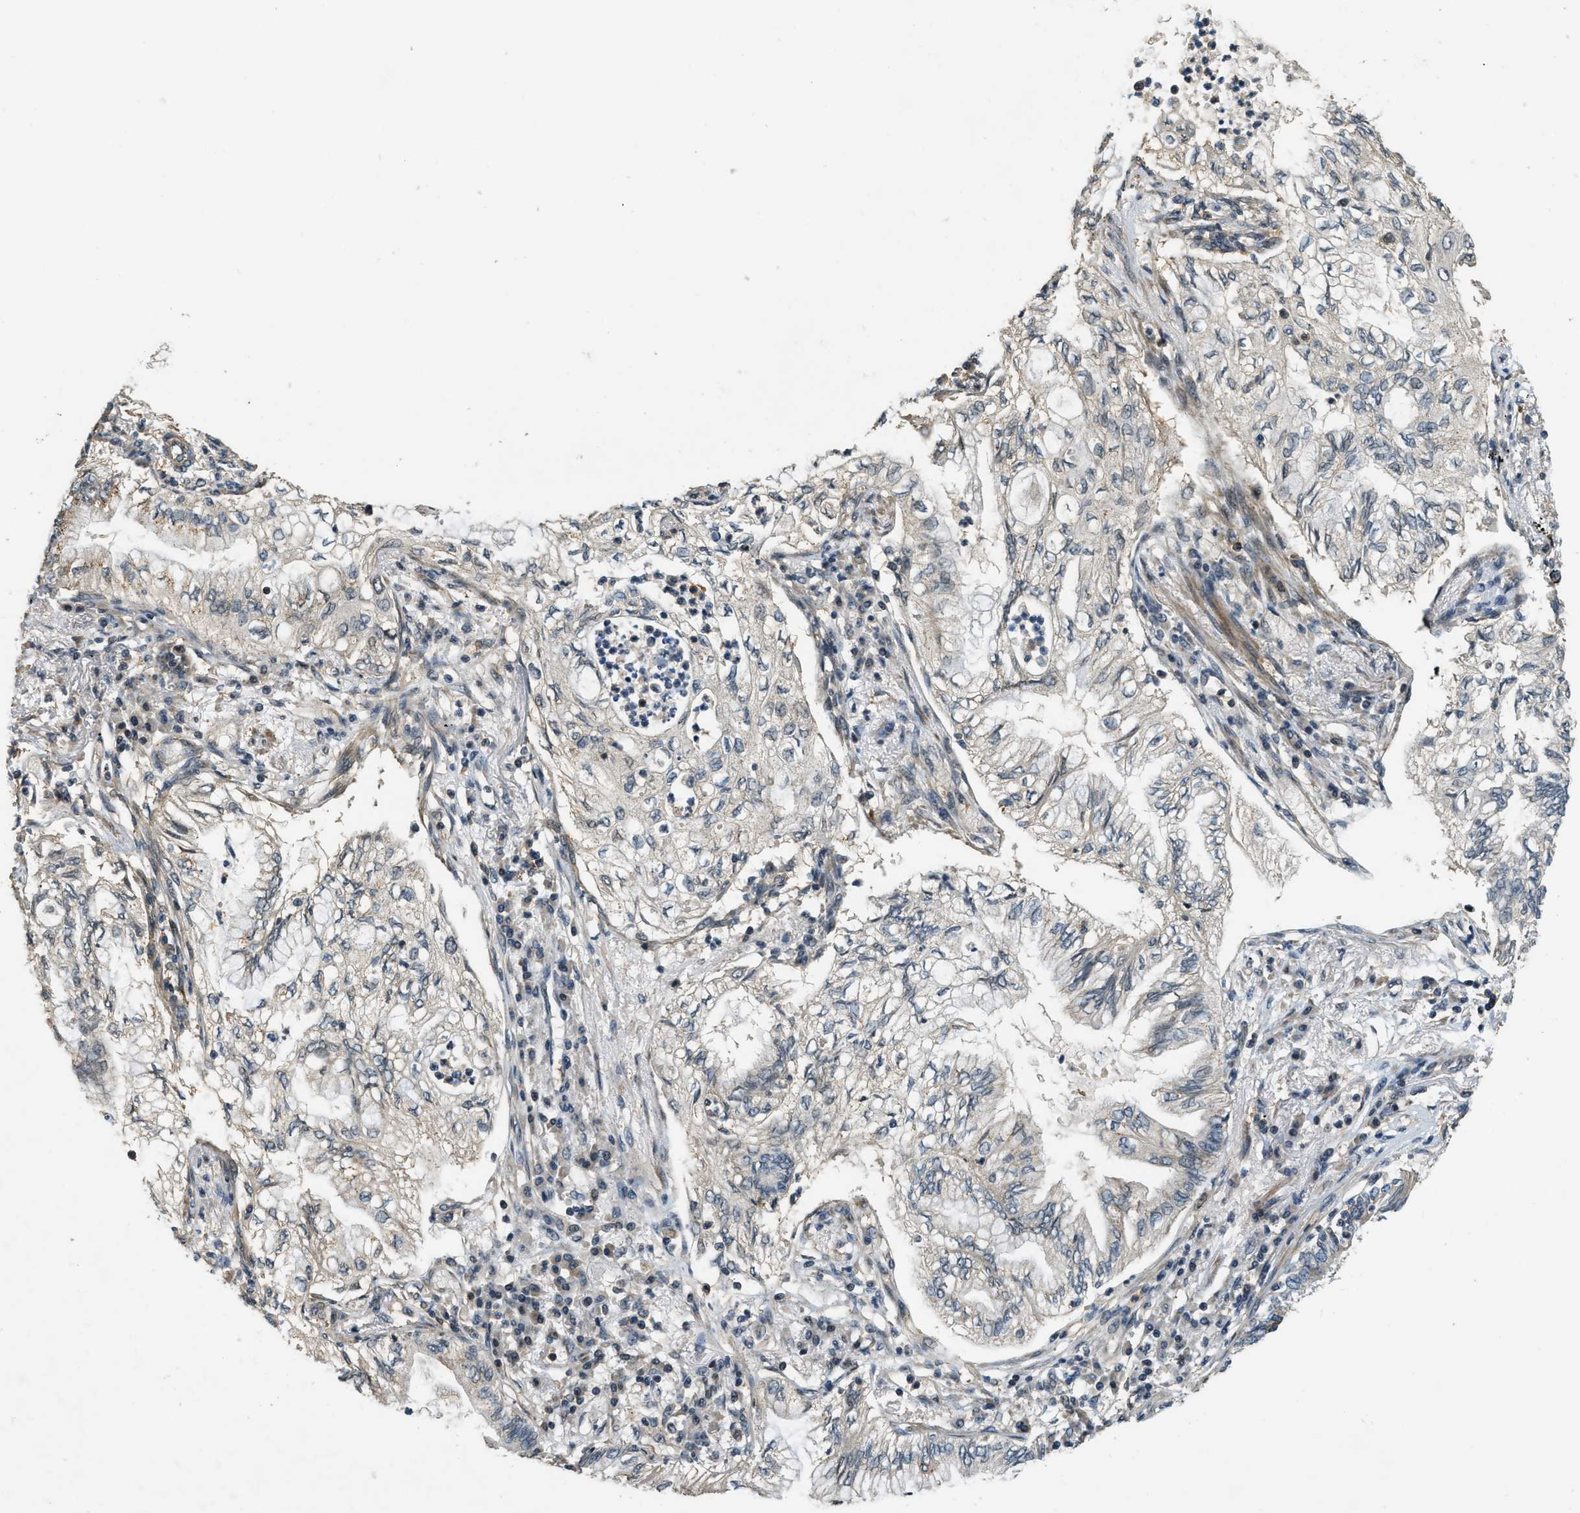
{"staining": {"intensity": "negative", "quantity": "none", "location": "none"}, "tissue": "lung cancer", "cell_type": "Tumor cells", "image_type": "cancer", "snomed": [{"axis": "morphology", "description": "Normal tissue, NOS"}, {"axis": "morphology", "description": "Adenocarcinoma, NOS"}, {"axis": "topography", "description": "Bronchus"}, {"axis": "topography", "description": "Lung"}], "caption": "Immunohistochemistry (IHC) micrograph of neoplastic tissue: human lung cancer stained with DAB exhibits no significant protein positivity in tumor cells.", "gene": "MED21", "patient": {"sex": "female", "age": 70}}